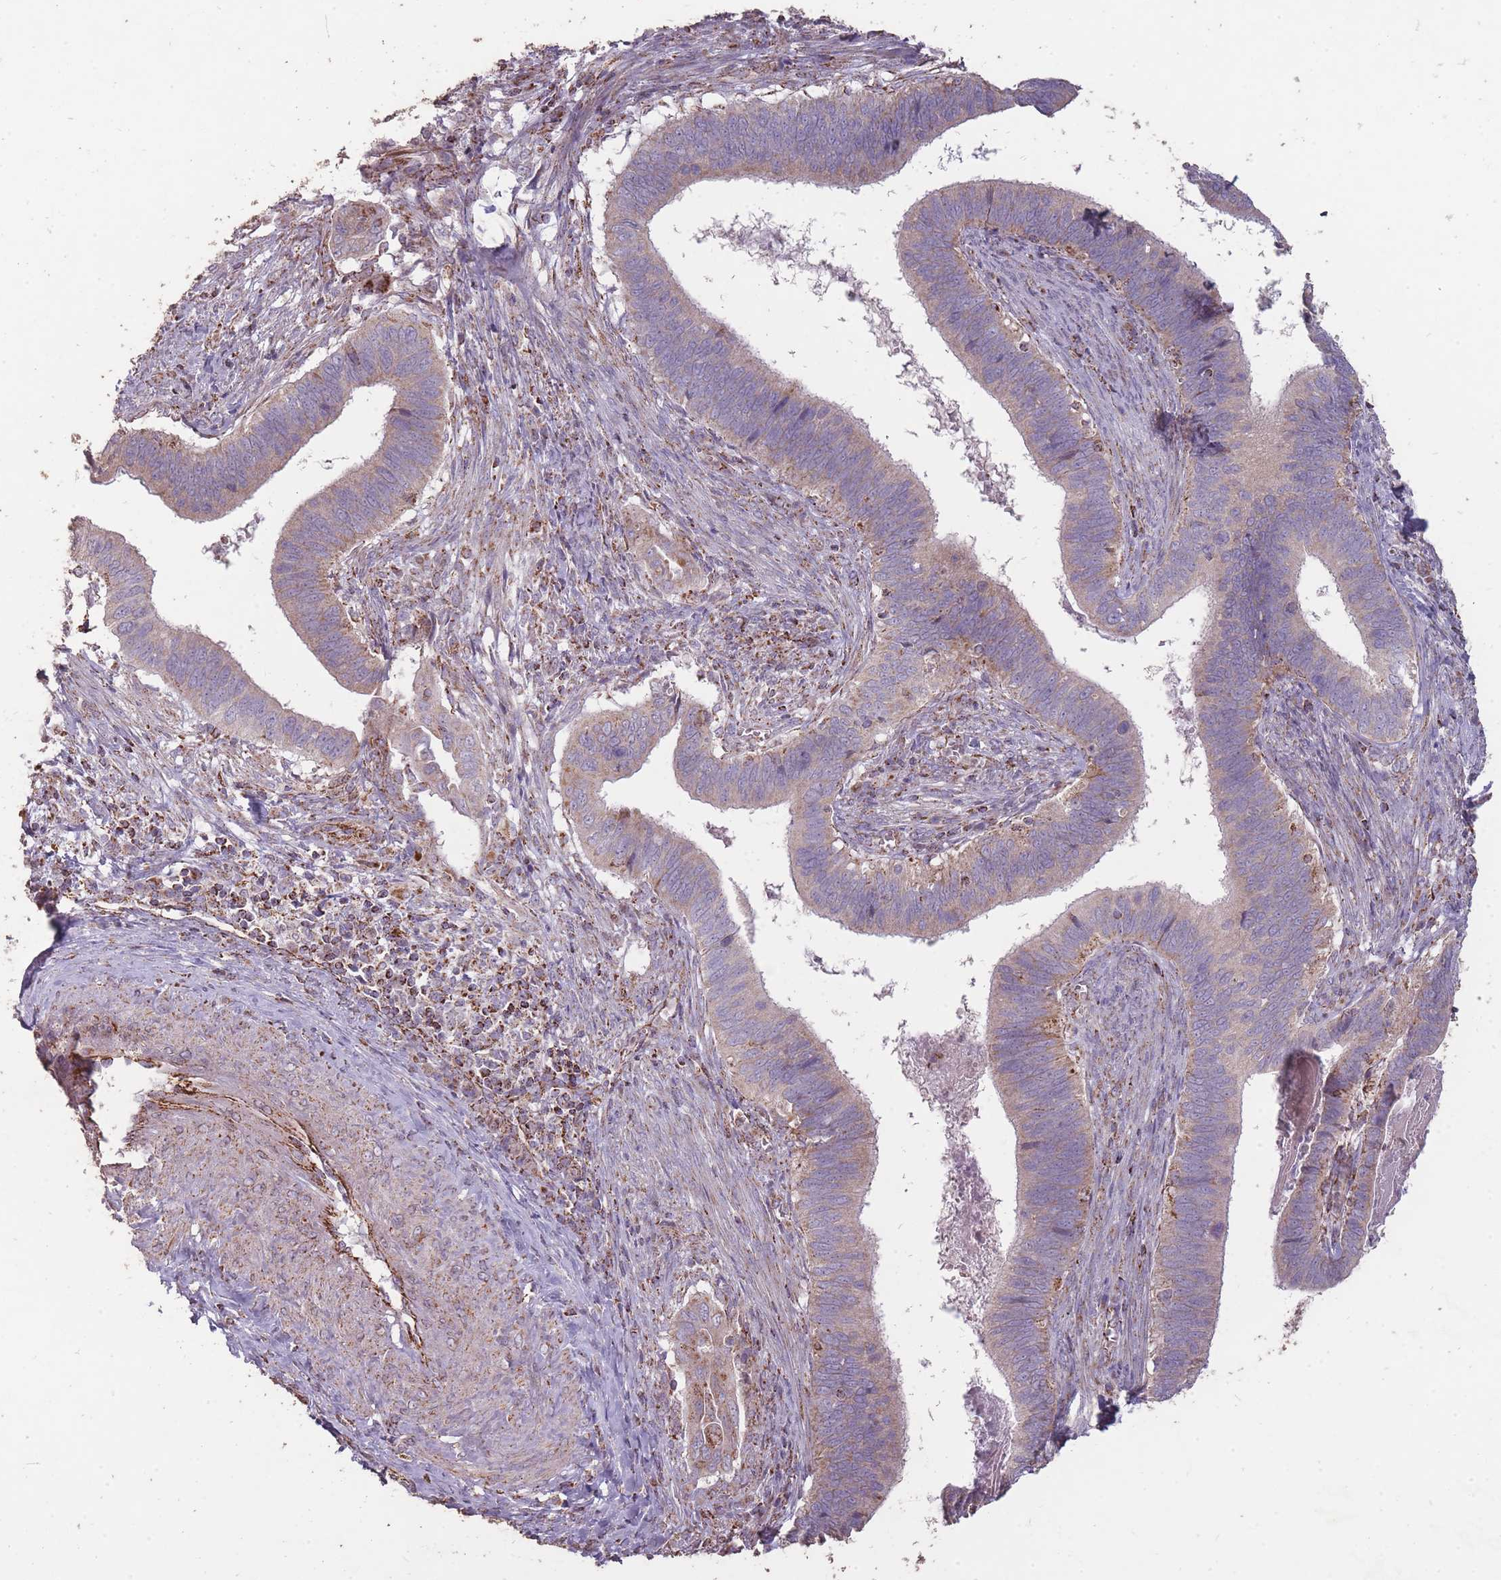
{"staining": {"intensity": "negative", "quantity": "none", "location": "none"}, "tissue": "cervical cancer", "cell_type": "Tumor cells", "image_type": "cancer", "snomed": [{"axis": "morphology", "description": "Adenocarcinoma, NOS"}, {"axis": "topography", "description": "Cervix"}], "caption": "An image of cervical cancer (adenocarcinoma) stained for a protein reveals no brown staining in tumor cells. (DAB (3,3'-diaminobenzidine) immunohistochemistry (IHC) visualized using brightfield microscopy, high magnification).", "gene": "CNOT8", "patient": {"sex": "female", "age": 42}}